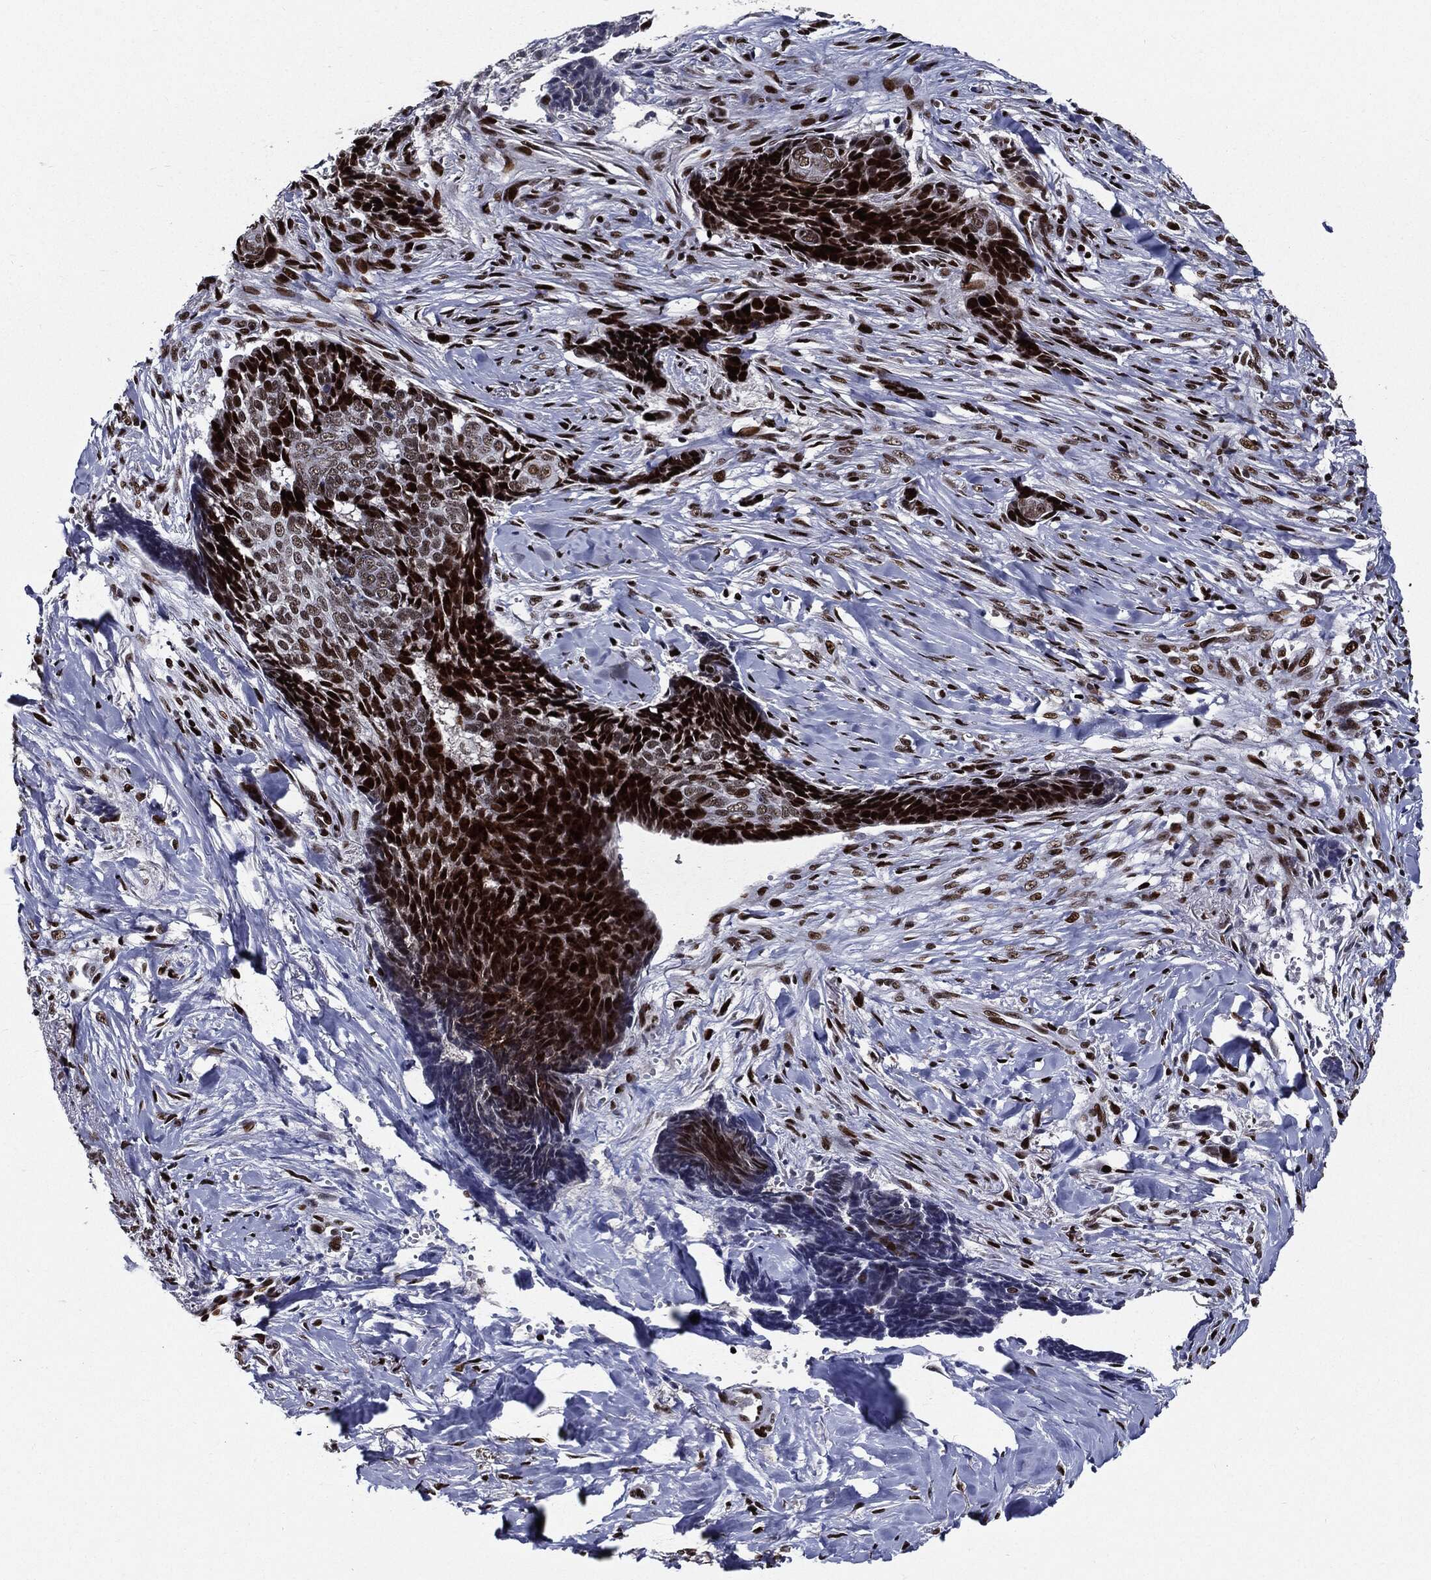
{"staining": {"intensity": "moderate", "quantity": "25%-75%", "location": "nuclear"}, "tissue": "skin cancer", "cell_type": "Tumor cells", "image_type": "cancer", "snomed": [{"axis": "morphology", "description": "Basal cell carcinoma"}, {"axis": "topography", "description": "Skin"}], "caption": "Immunohistochemical staining of human skin basal cell carcinoma exhibits medium levels of moderate nuclear positivity in about 25%-75% of tumor cells.", "gene": "ZFP91", "patient": {"sex": "male", "age": 86}}